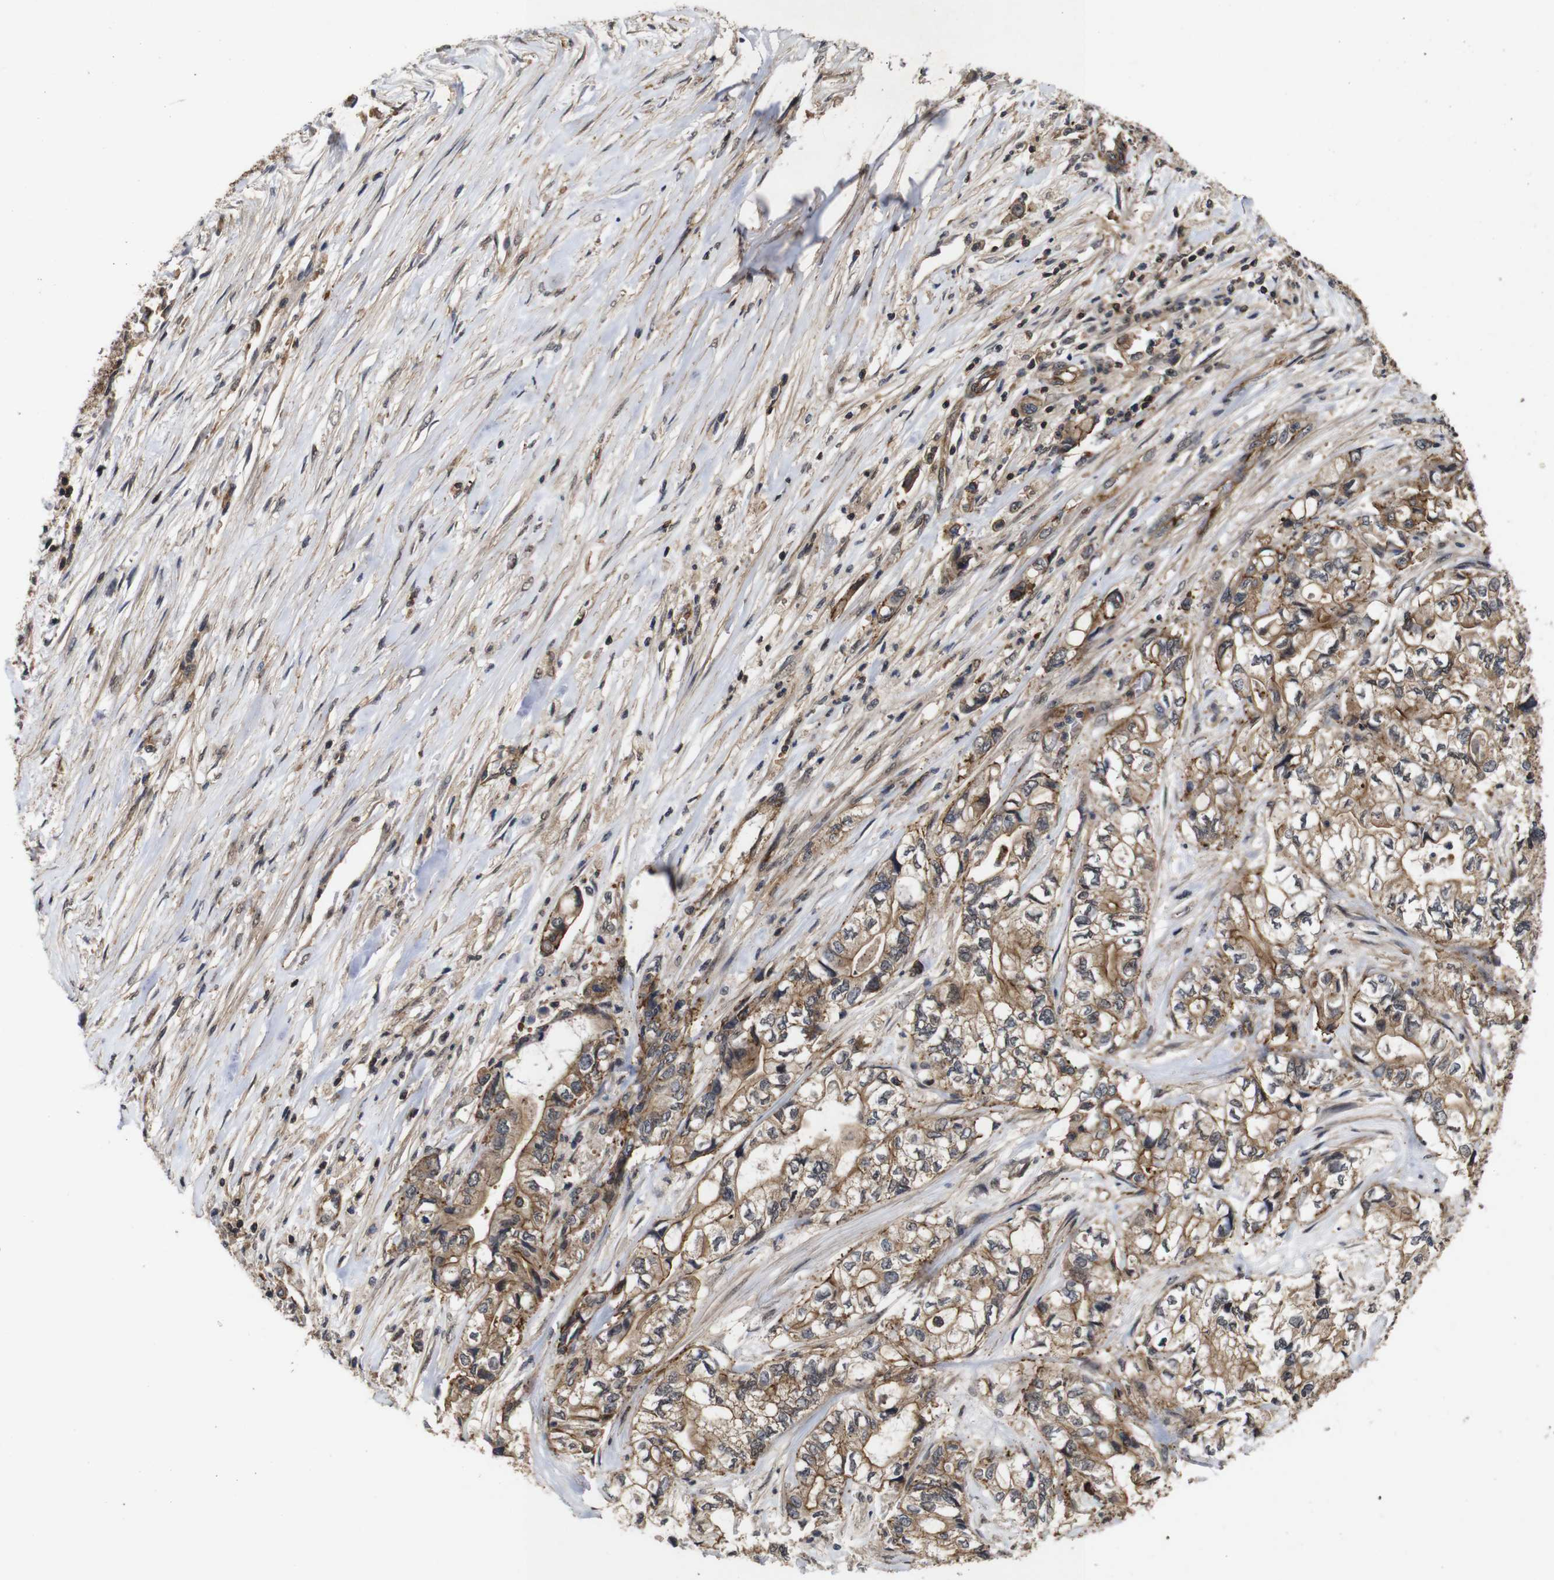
{"staining": {"intensity": "moderate", "quantity": ">75%", "location": "cytoplasmic/membranous"}, "tissue": "pancreatic cancer", "cell_type": "Tumor cells", "image_type": "cancer", "snomed": [{"axis": "morphology", "description": "Adenocarcinoma, NOS"}, {"axis": "topography", "description": "Pancreas"}], "caption": "Adenocarcinoma (pancreatic) stained with a brown dye demonstrates moderate cytoplasmic/membranous positive staining in approximately >75% of tumor cells.", "gene": "NANOS1", "patient": {"sex": "male", "age": 79}}